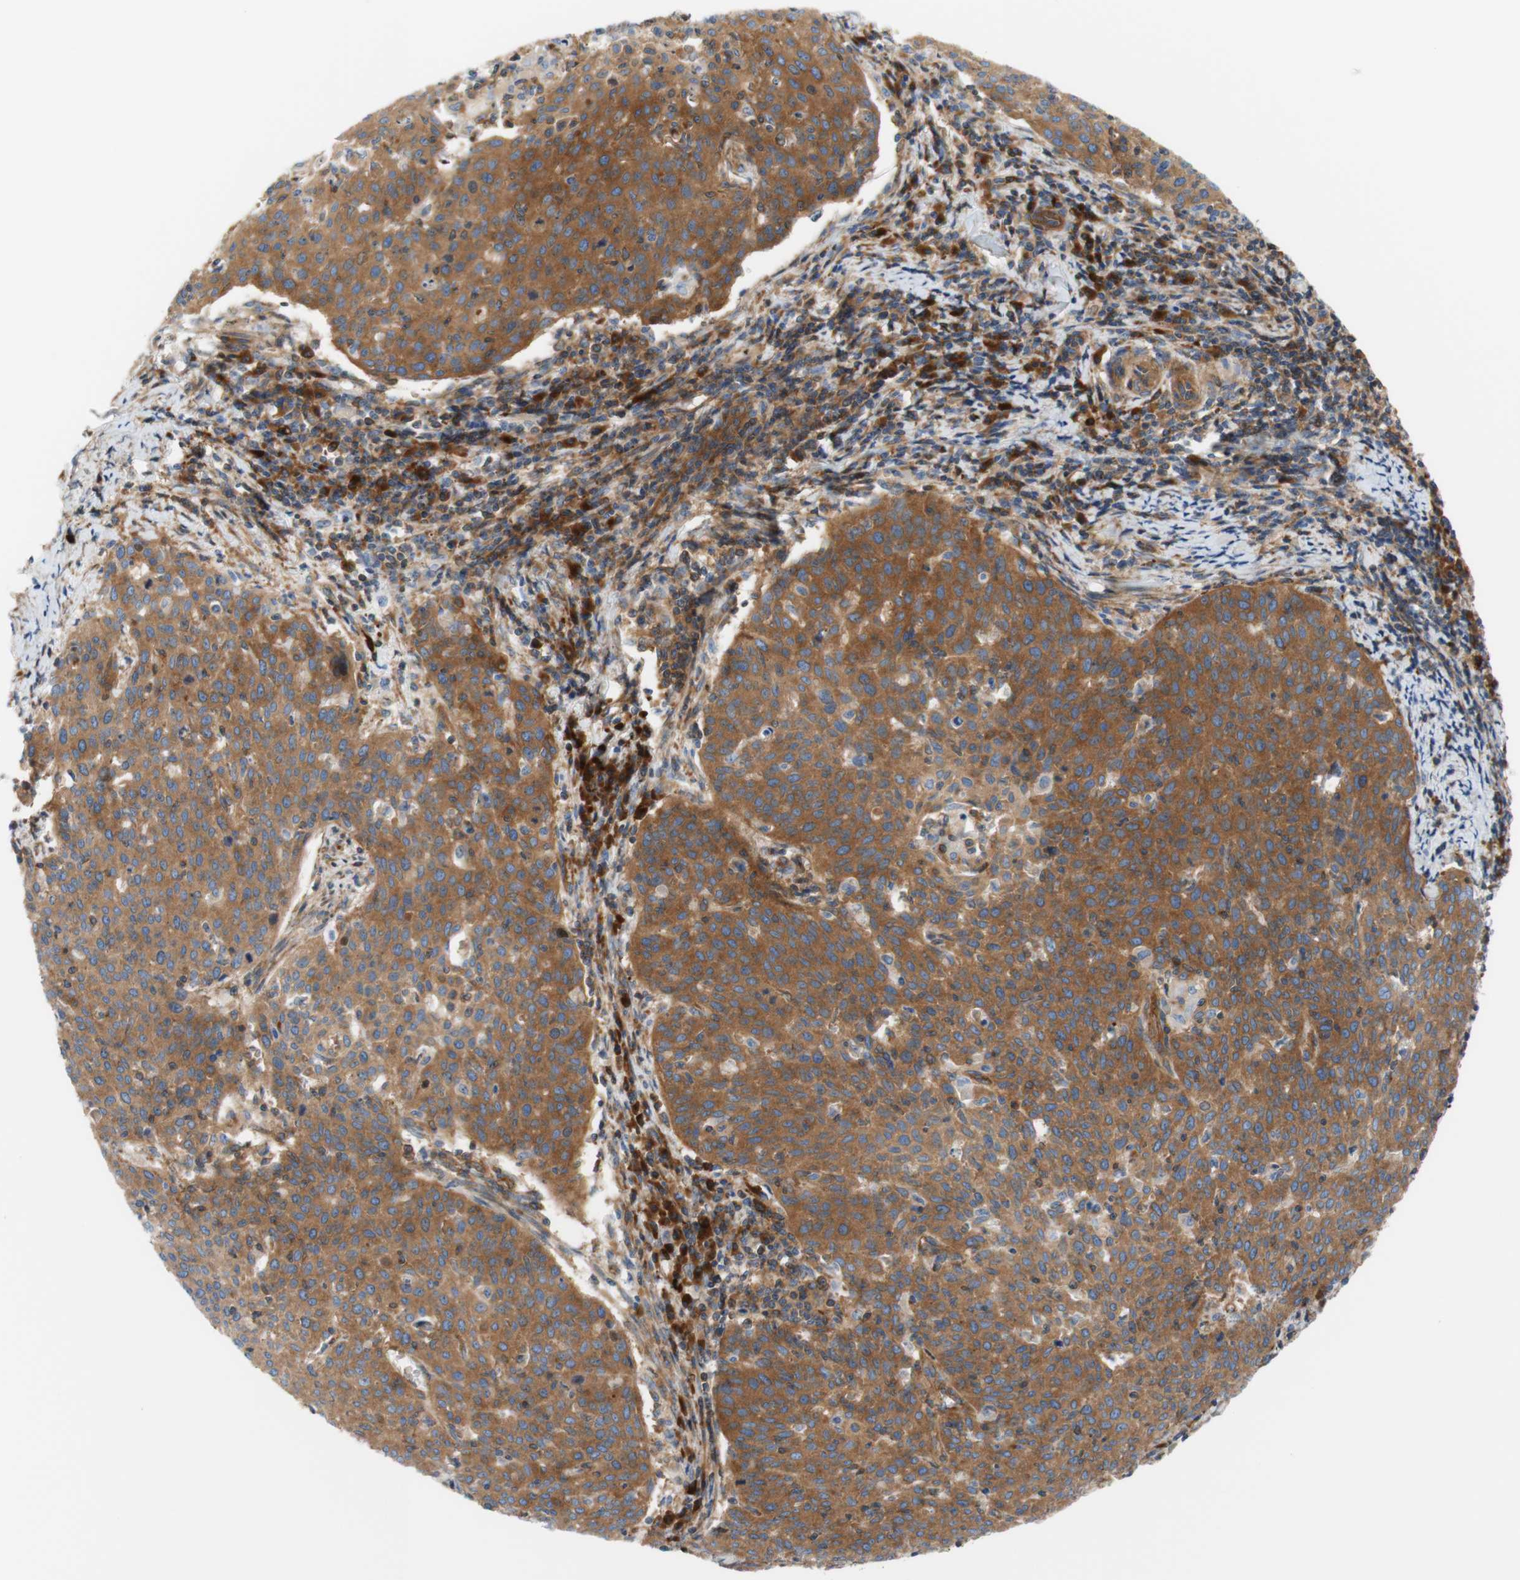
{"staining": {"intensity": "moderate", "quantity": ">75%", "location": "cytoplasmic/membranous"}, "tissue": "cervical cancer", "cell_type": "Tumor cells", "image_type": "cancer", "snomed": [{"axis": "morphology", "description": "Squamous cell carcinoma, NOS"}, {"axis": "topography", "description": "Cervix"}], "caption": "Immunohistochemical staining of cervical cancer exhibits medium levels of moderate cytoplasmic/membranous protein positivity in approximately >75% of tumor cells. Using DAB (3,3'-diaminobenzidine) (brown) and hematoxylin (blue) stains, captured at high magnification using brightfield microscopy.", "gene": "STOM", "patient": {"sex": "female", "age": 38}}